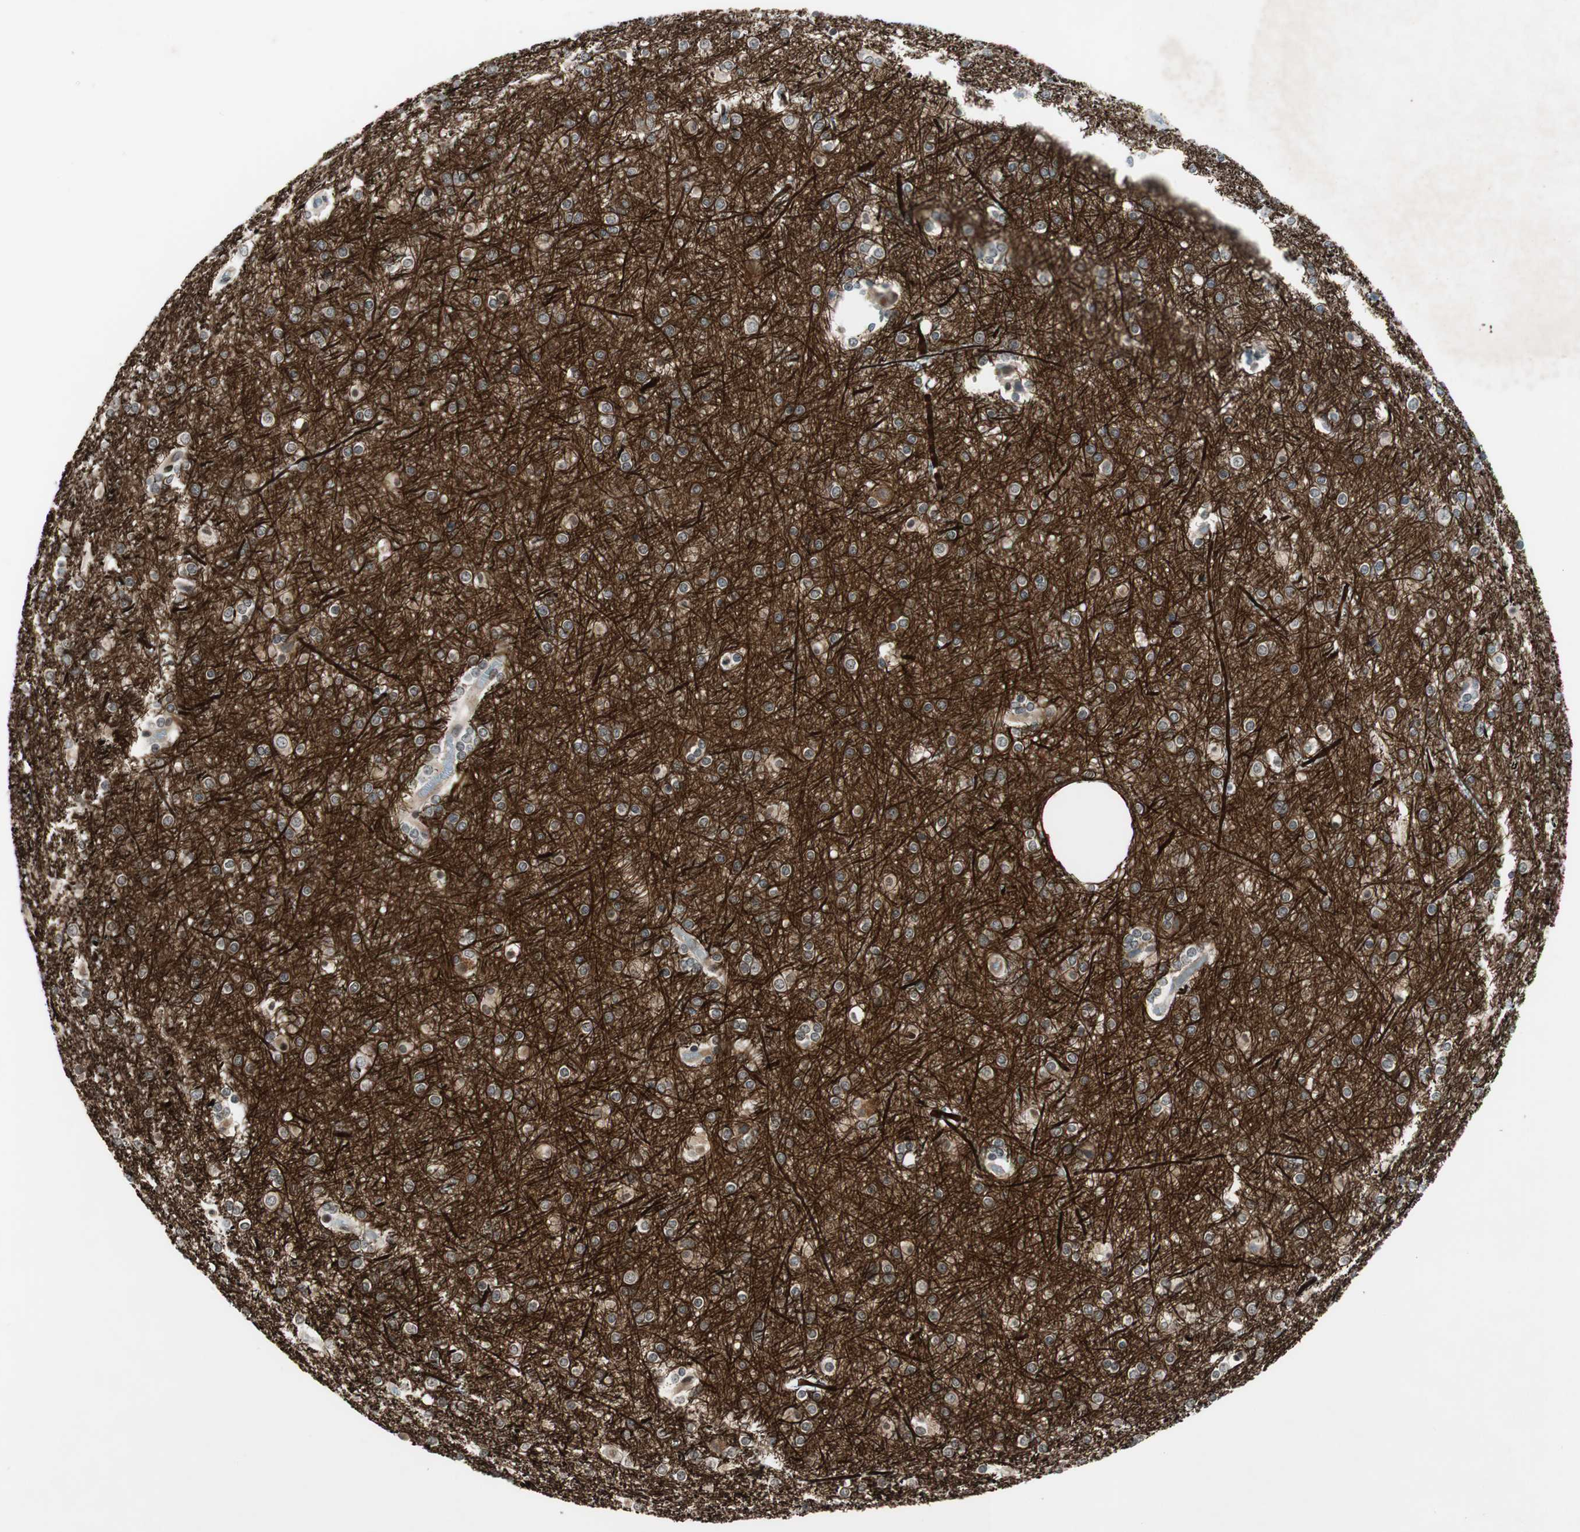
{"staining": {"intensity": "negative", "quantity": "none", "location": "none"}, "tissue": "cerebral cortex", "cell_type": "Endothelial cells", "image_type": "normal", "snomed": [{"axis": "morphology", "description": "Normal tissue, NOS"}, {"axis": "topography", "description": "Cerebral cortex"}], "caption": "Histopathology image shows no significant protein expression in endothelial cells of unremarkable cerebral cortex. The staining is performed using DAB brown chromogen with nuclei counter-stained in using hematoxylin.", "gene": "PRRG4", "patient": {"sex": "female", "age": 54}}